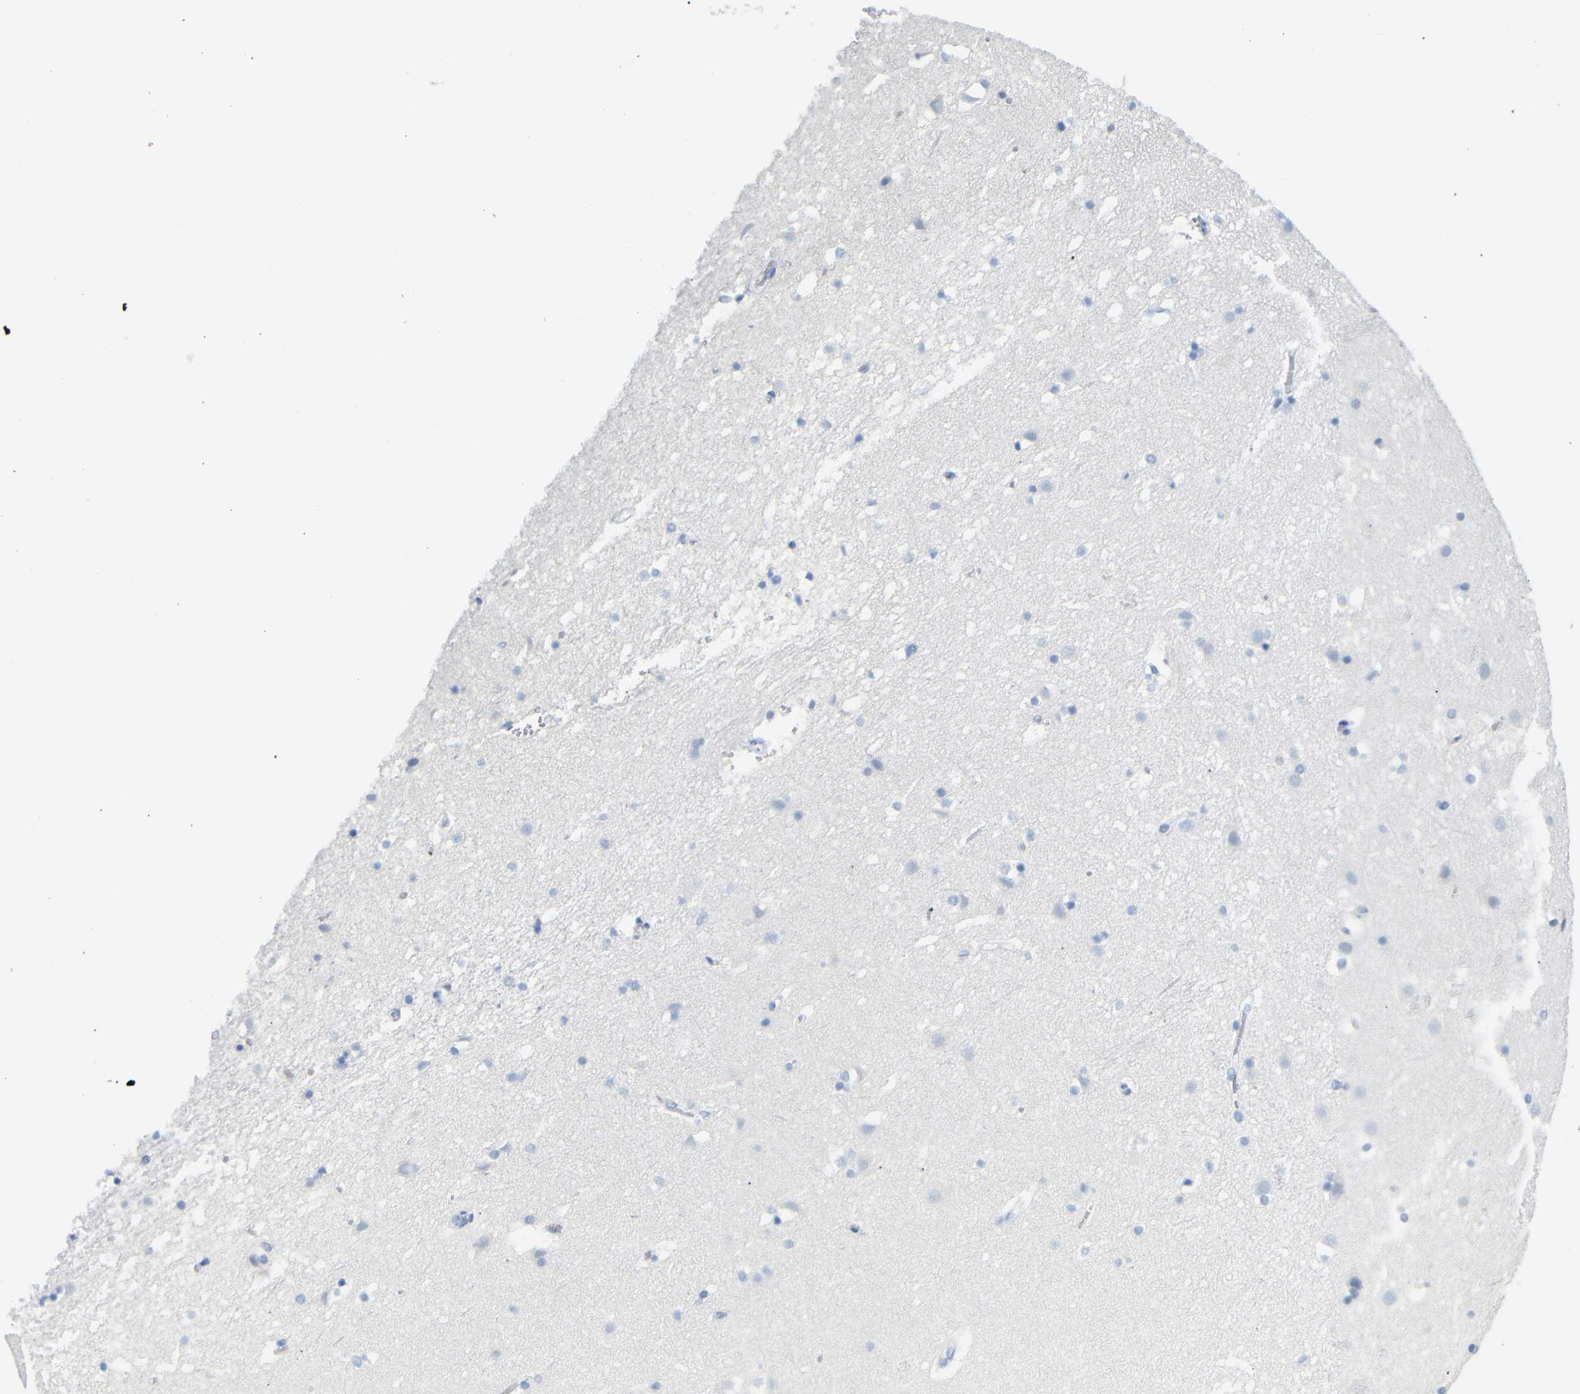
{"staining": {"intensity": "negative", "quantity": "none", "location": "none"}, "tissue": "caudate", "cell_type": "Glial cells", "image_type": "normal", "snomed": [{"axis": "morphology", "description": "Normal tissue, NOS"}, {"axis": "topography", "description": "Lateral ventricle wall"}], "caption": "Benign caudate was stained to show a protein in brown. There is no significant staining in glial cells.", "gene": "DYNAP", "patient": {"sex": "male", "age": 45}}